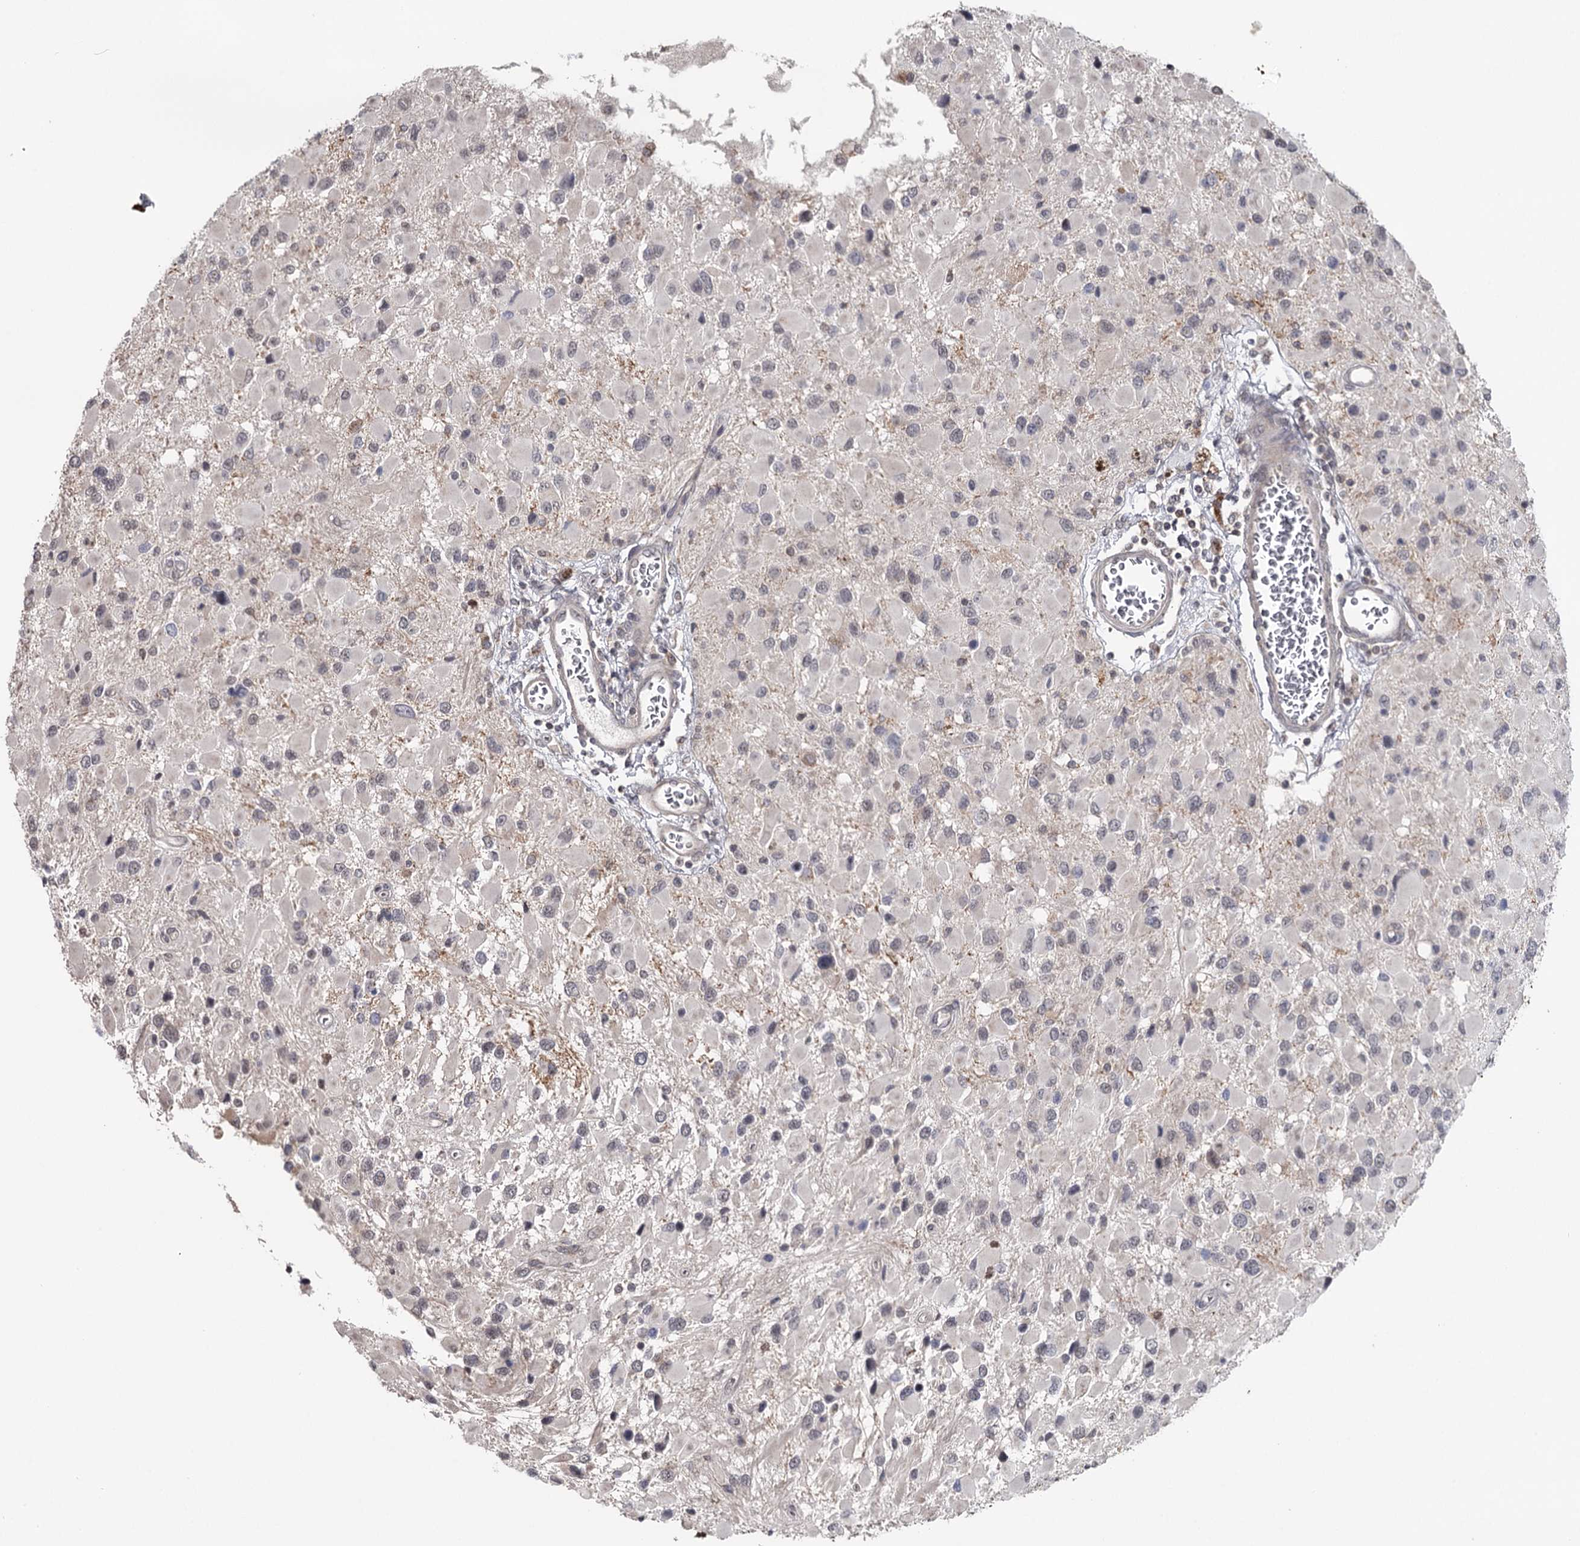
{"staining": {"intensity": "weak", "quantity": "<25%", "location": "nuclear"}, "tissue": "glioma", "cell_type": "Tumor cells", "image_type": "cancer", "snomed": [{"axis": "morphology", "description": "Glioma, malignant, High grade"}, {"axis": "topography", "description": "Brain"}], "caption": "A micrograph of glioma stained for a protein displays no brown staining in tumor cells. (Immunohistochemistry (ihc), brightfield microscopy, high magnification).", "gene": "GTSF1", "patient": {"sex": "male", "age": 53}}